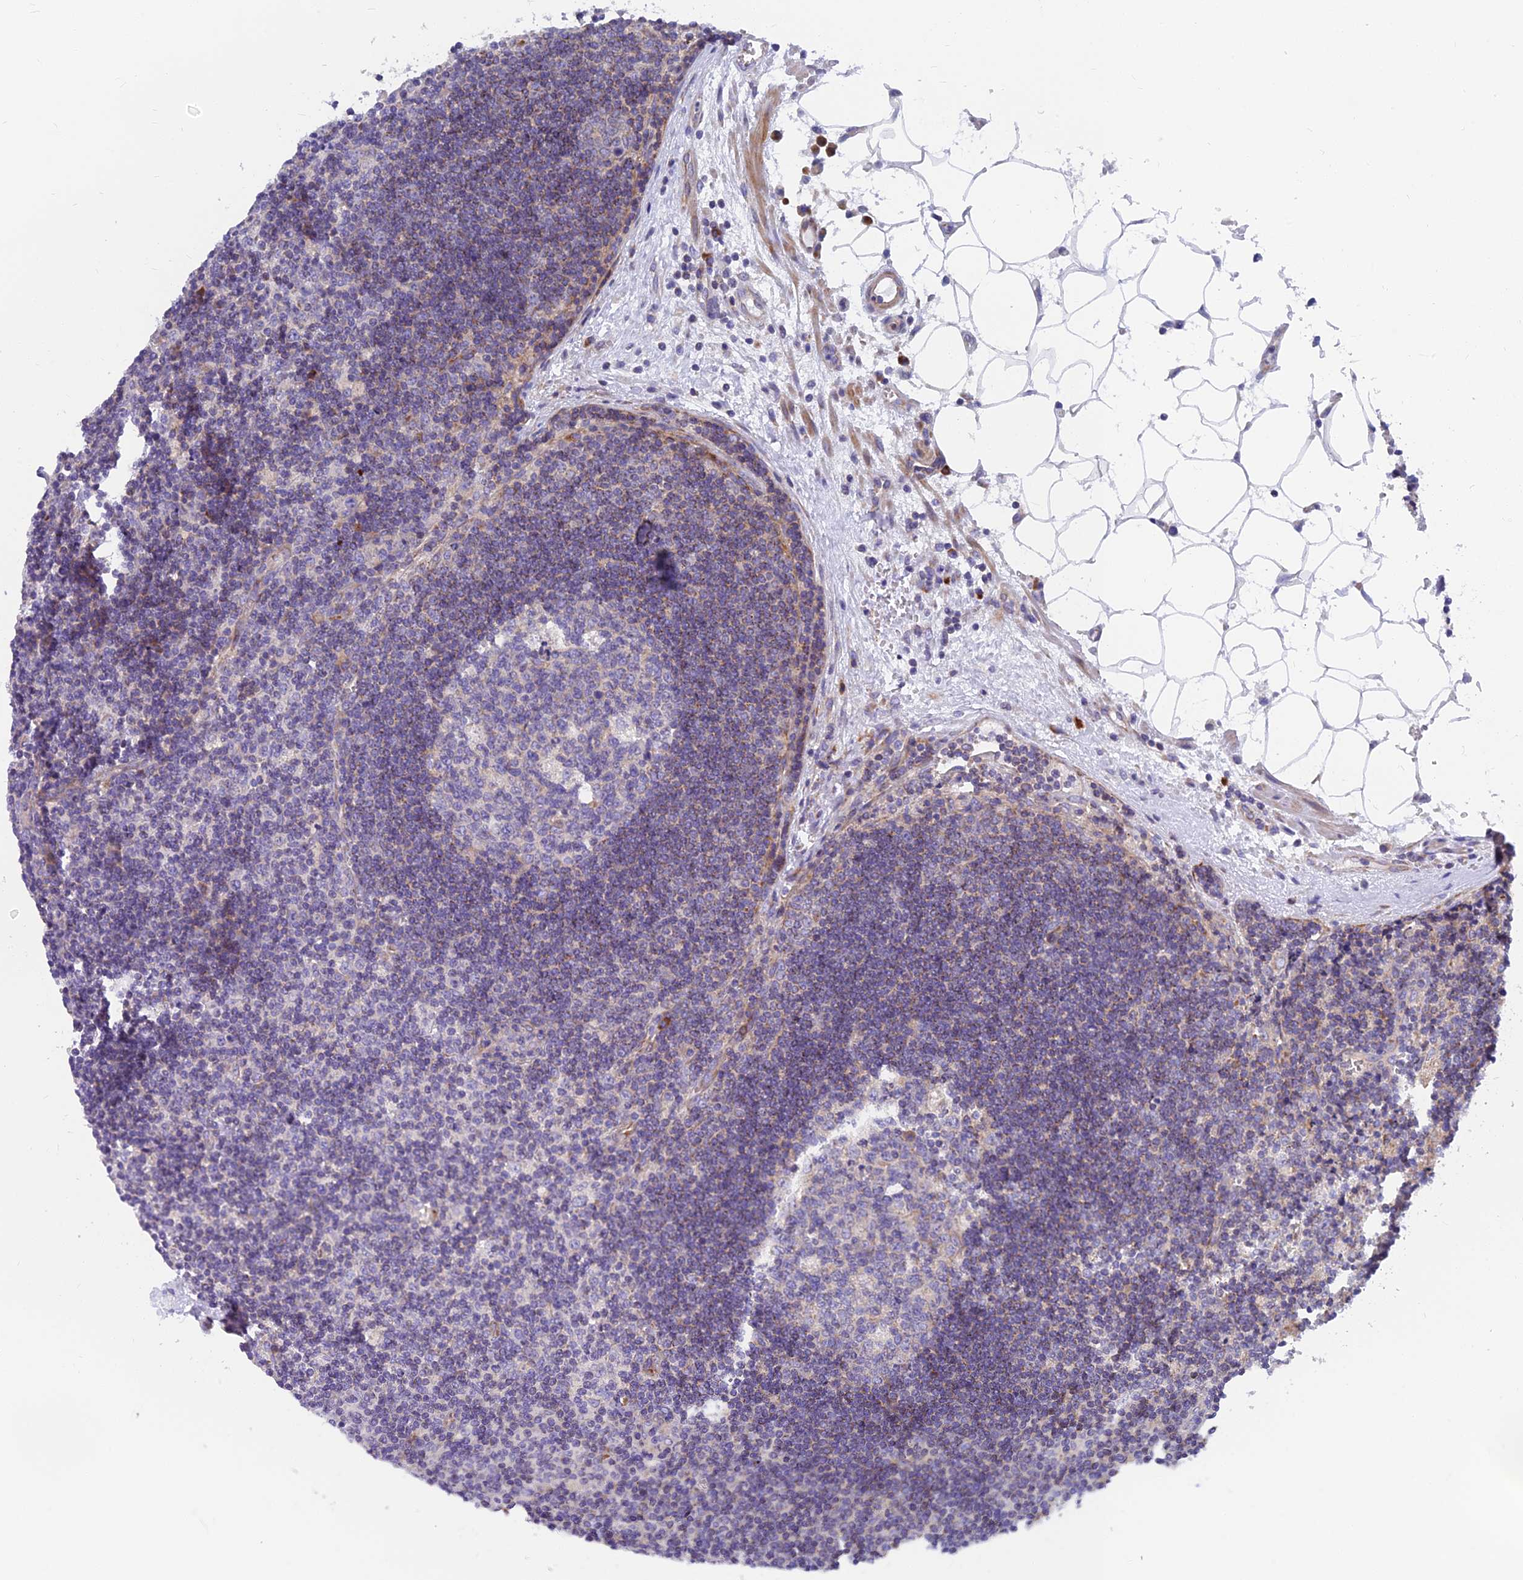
{"staining": {"intensity": "negative", "quantity": "none", "location": "none"}, "tissue": "lymph node", "cell_type": "Germinal center cells", "image_type": "normal", "snomed": [{"axis": "morphology", "description": "Normal tissue, NOS"}, {"axis": "topography", "description": "Lymph node"}], "caption": "IHC histopathology image of unremarkable human lymph node stained for a protein (brown), which displays no expression in germinal center cells.", "gene": "MVB12A", "patient": {"sex": "male", "age": 58}}